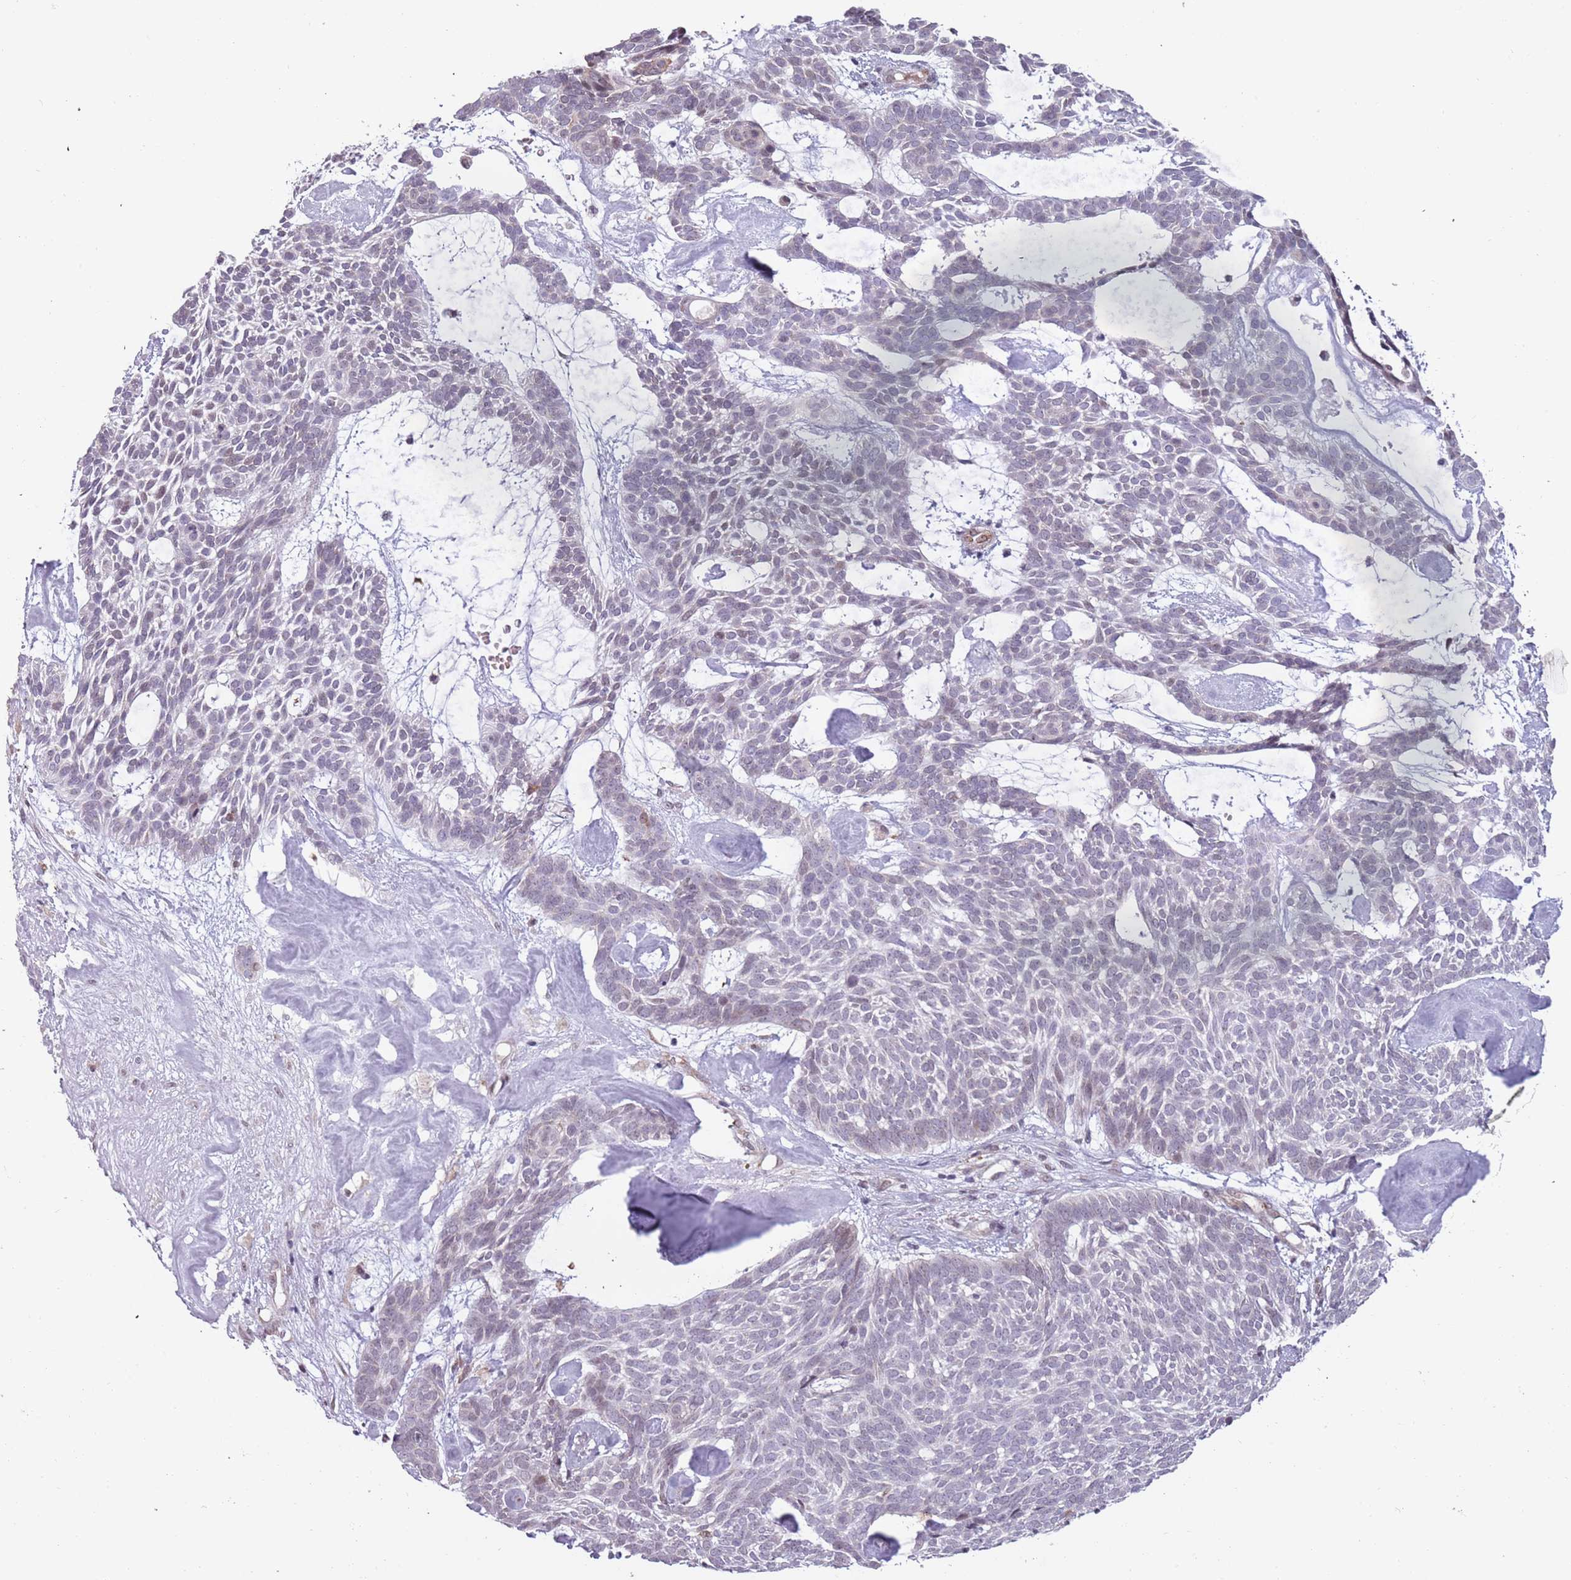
{"staining": {"intensity": "negative", "quantity": "none", "location": "none"}, "tissue": "skin cancer", "cell_type": "Tumor cells", "image_type": "cancer", "snomed": [{"axis": "morphology", "description": "Basal cell carcinoma"}, {"axis": "topography", "description": "Skin"}], "caption": "Immunohistochemistry (IHC) photomicrograph of neoplastic tissue: human skin cancer stained with DAB demonstrates no significant protein expression in tumor cells.", "gene": "REXO4", "patient": {"sex": "male", "age": 61}}